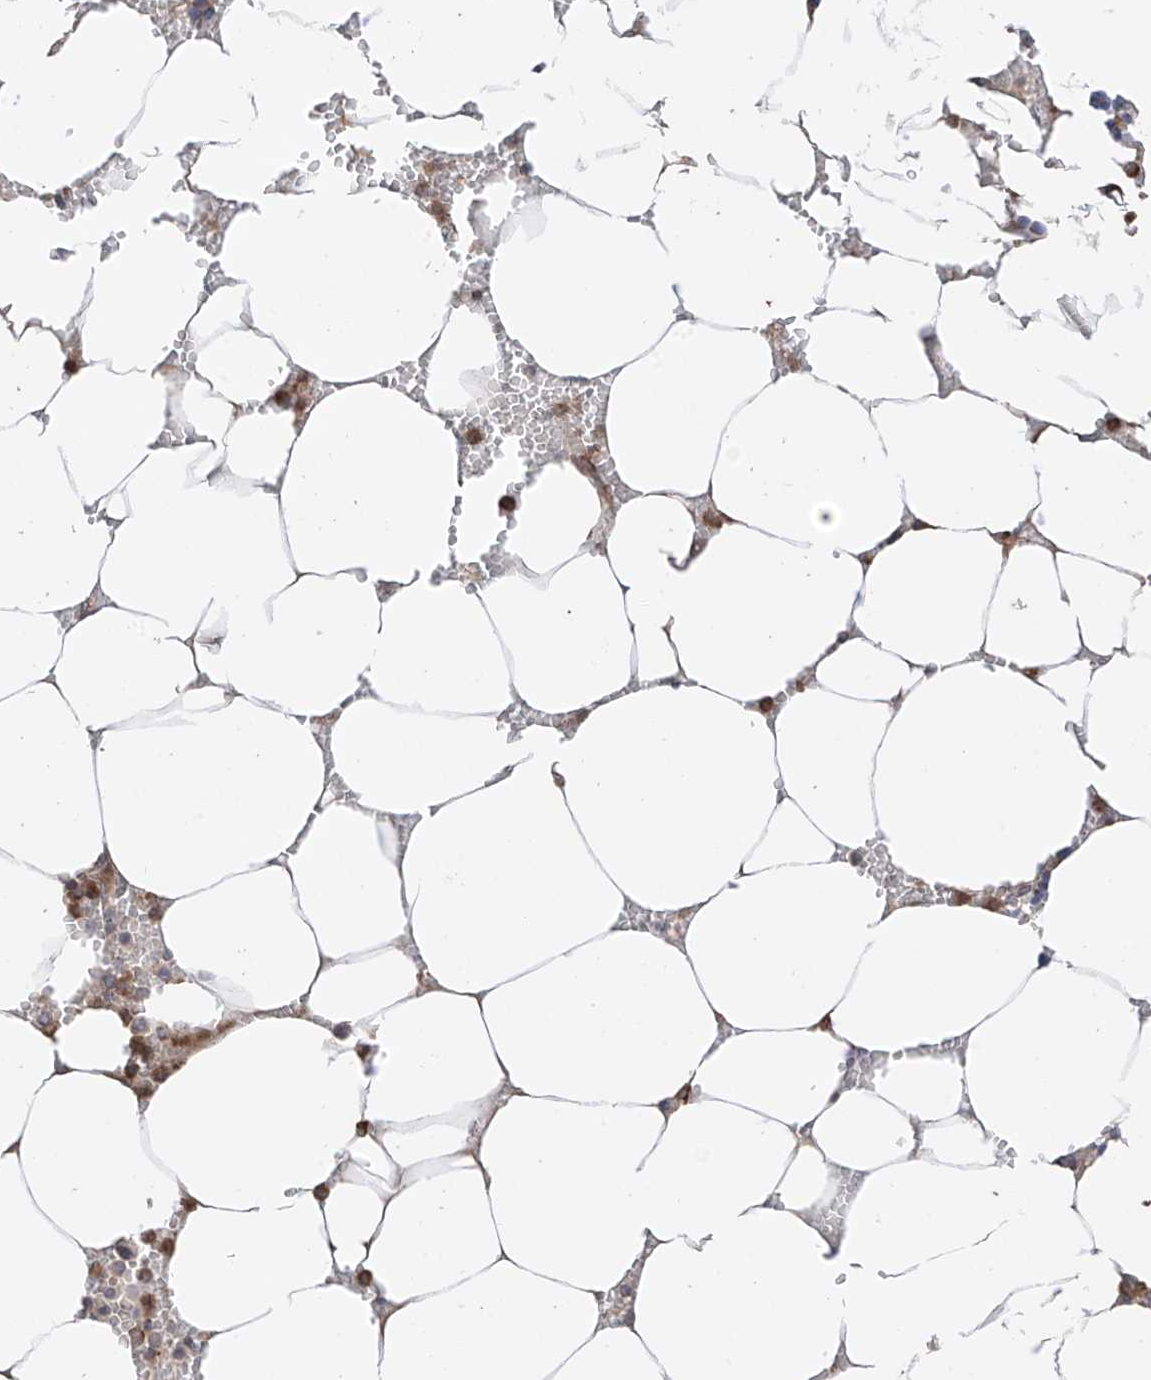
{"staining": {"intensity": "strong", "quantity": "25%-75%", "location": "cytoplasmic/membranous"}, "tissue": "bone marrow", "cell_type": "Hematopoietic cells", "image_type": "normal", "snomed": [{"axis": "morphology", "description": "Normal tissue, NOS"}, {"axis": "topography", "description": "Bone marrow"}], "caption": "Human bone marrow stained with a brown dye demonstrates strong cytoplasmic/membranous positive staining in approximately 25%-75% of hematopoietic cells.", "gene": "AHCTF1", "patient": {"sex": "male", "age": 70}}